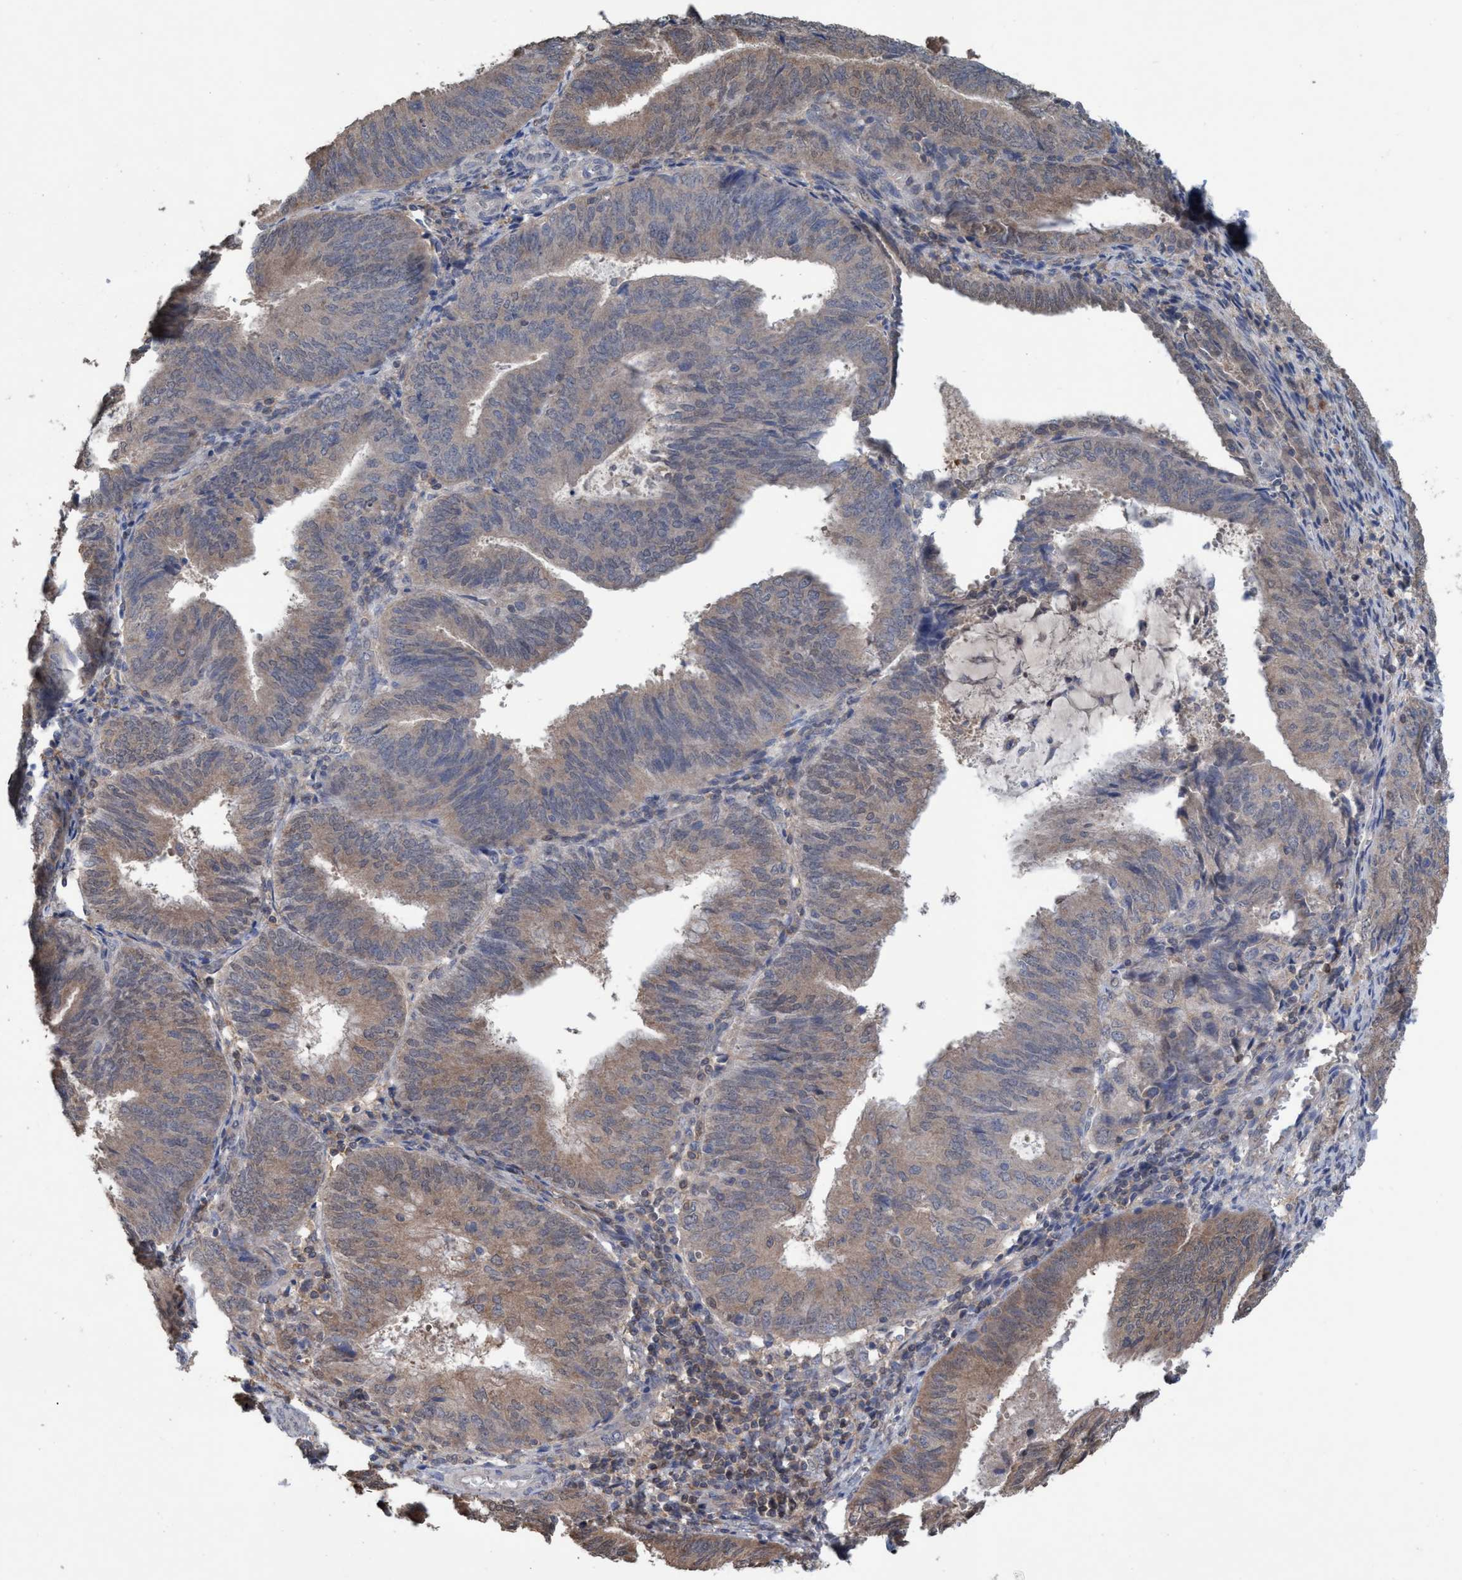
{"staining": {"intensity": "weak", "quantity": ">75%", "location": "cytoplasmic/membranous"}, "tissue": "endometrial cancer", "cell_type": "Tumor cells", "image_type": "cancer", "snomed": [{"axis": "morphology", "description": "Adenocarcinoma, NOS"}, {"axis": "topography", "description": "Endometrium"}], "caption": "The photomicrograph shows staining of endometrial cancer, revealing weak cytoplasmic/membranous protein staining (brown color) within tumor cells.", "gene": "GLOD4", "patient": {"sex": "female", "age": 81}}